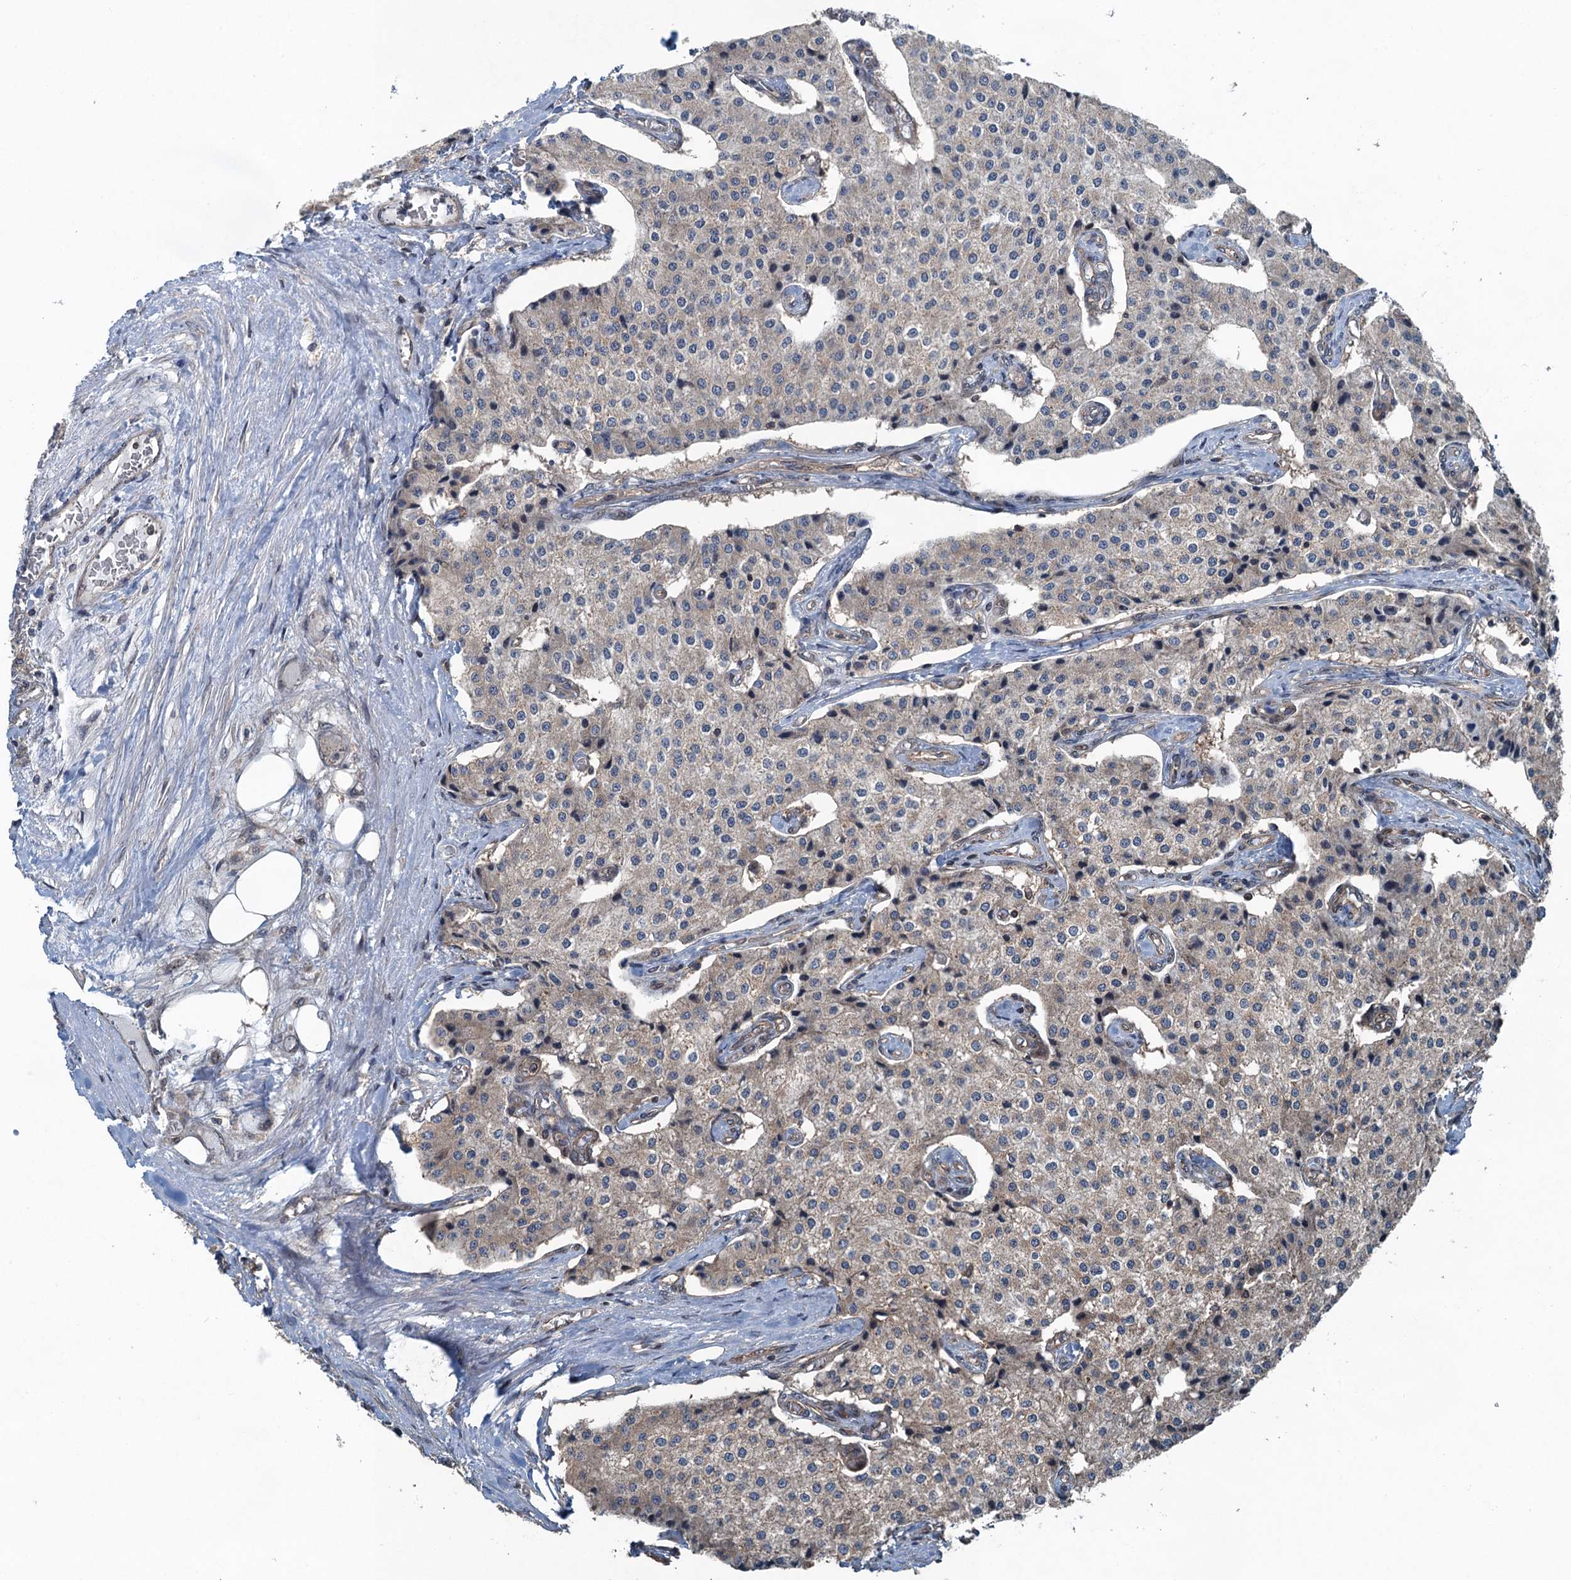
{"staining": {"intensity": "weak", "quantity": "<25%", "location": "cytoplasmic/membranous"}, "tissue": "carcinoid", "cell_type": "Tumor cells", "image_type": "cancer", "snomed": [{"axis": "morphology", "description": "Carcinoid, malignant, NOS"}, {"axis": "topography", "description": "Colon"}], "caption": "The photomicrograph reveals no significant expression in tumor cells of carcinoid.", "gene": "TRAPPC8", "patient": {"sex": "female", "age": 52}}